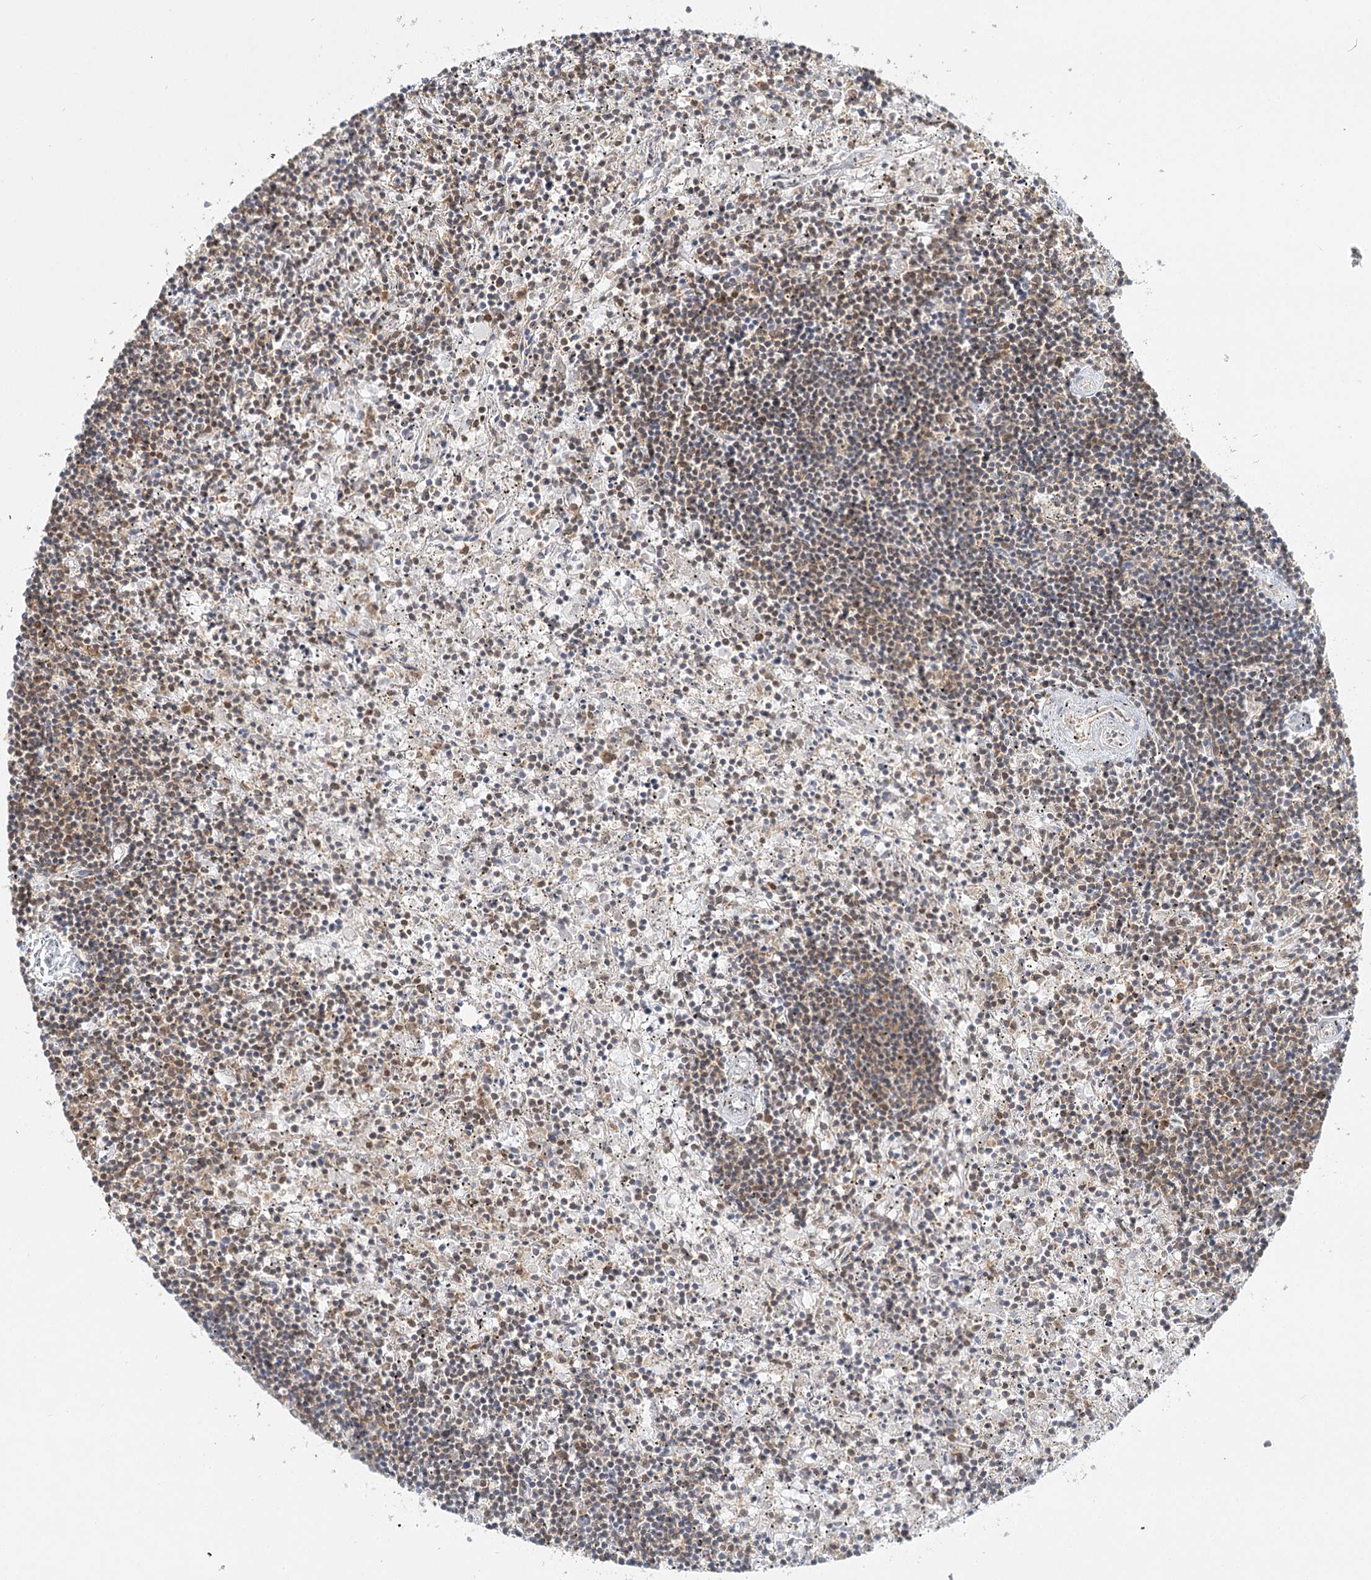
{"staining": {"intensity": "weak", "quantity": "25%-75%", "location": "cytoplasmic/membranous"}, "tissue": "lymphoma", "cell_type": "Tumor cells", "image_type": "cancer", "snomed": [{"axis": "morphology", "description": "Malignant lymphoma, non-Hodgkin's type, Low grade"}, {"axis": "topography", "description": "Spleen"}], "caption": "Immunohistochemistry (DAB (3,3'-diaminobenzidine)) staining of human lymphoma exhibits weak cytoplasmic/membranous protein positivity in about 25%-75% of tumor cells. The protein is shown in brown color, while the nuclei are stained blue.", "gene": "FAM120B", "patient": {"sex": "male", "age": 76}}